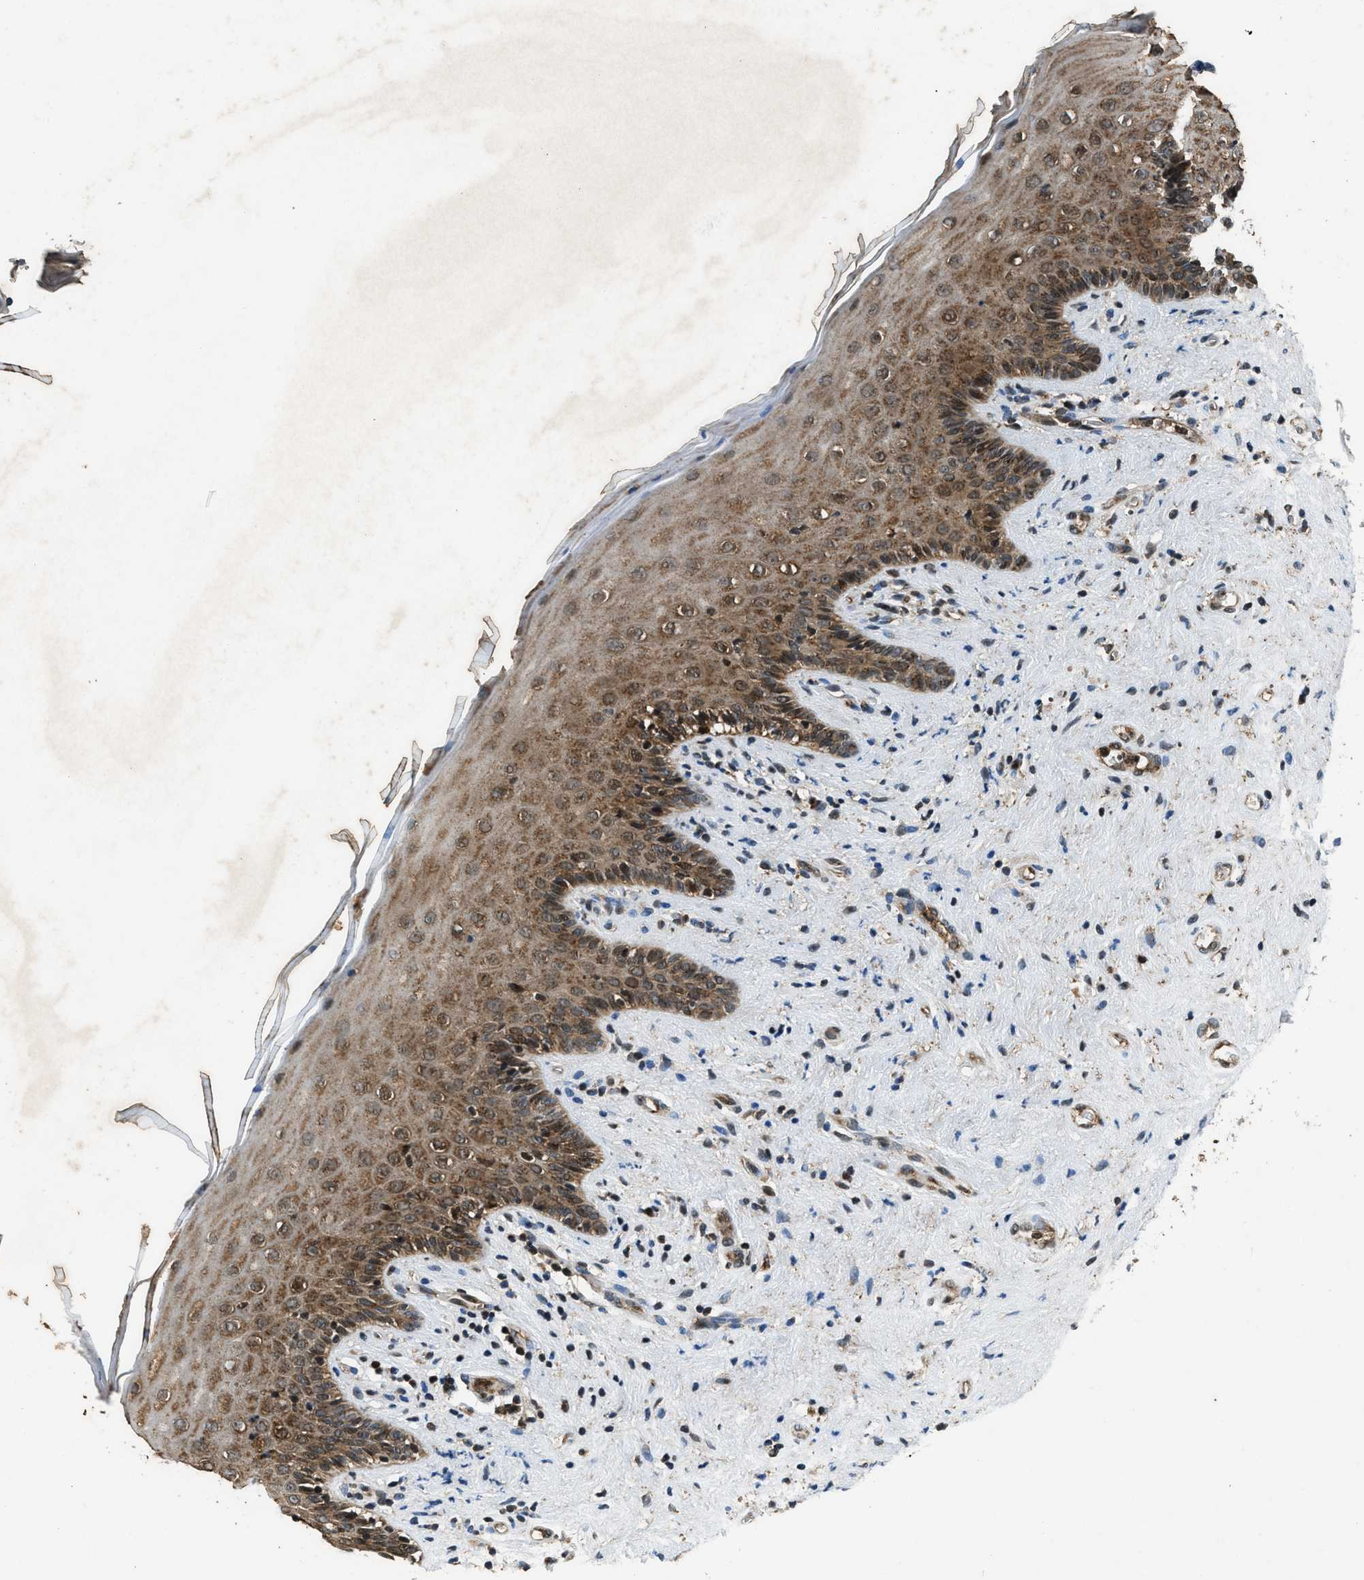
{"staining": {"intensity": "moderate", "quantity": ">75%", "location": "cytoplasmic/membranous"}, "tissue": "vagina", "cell_type": "Squamous epithelial cells", "image_type": "normal", "snomed": [{"axis": "morphology", "description": "Normal tissue, NOS"}, {"axis": "topography", "description": "Vagina"}], "caption": "This image shows benign vagina stained with immunohistochemistry (IHC) to label a protein in brown. The cytoplasmic/membranous of squamous epithelial cells show moderate positivity for the protein. Nuclei are counter-stained blue.", "gene": "RPS6KB1", "patient": {"sex": "female", "age": 44}}